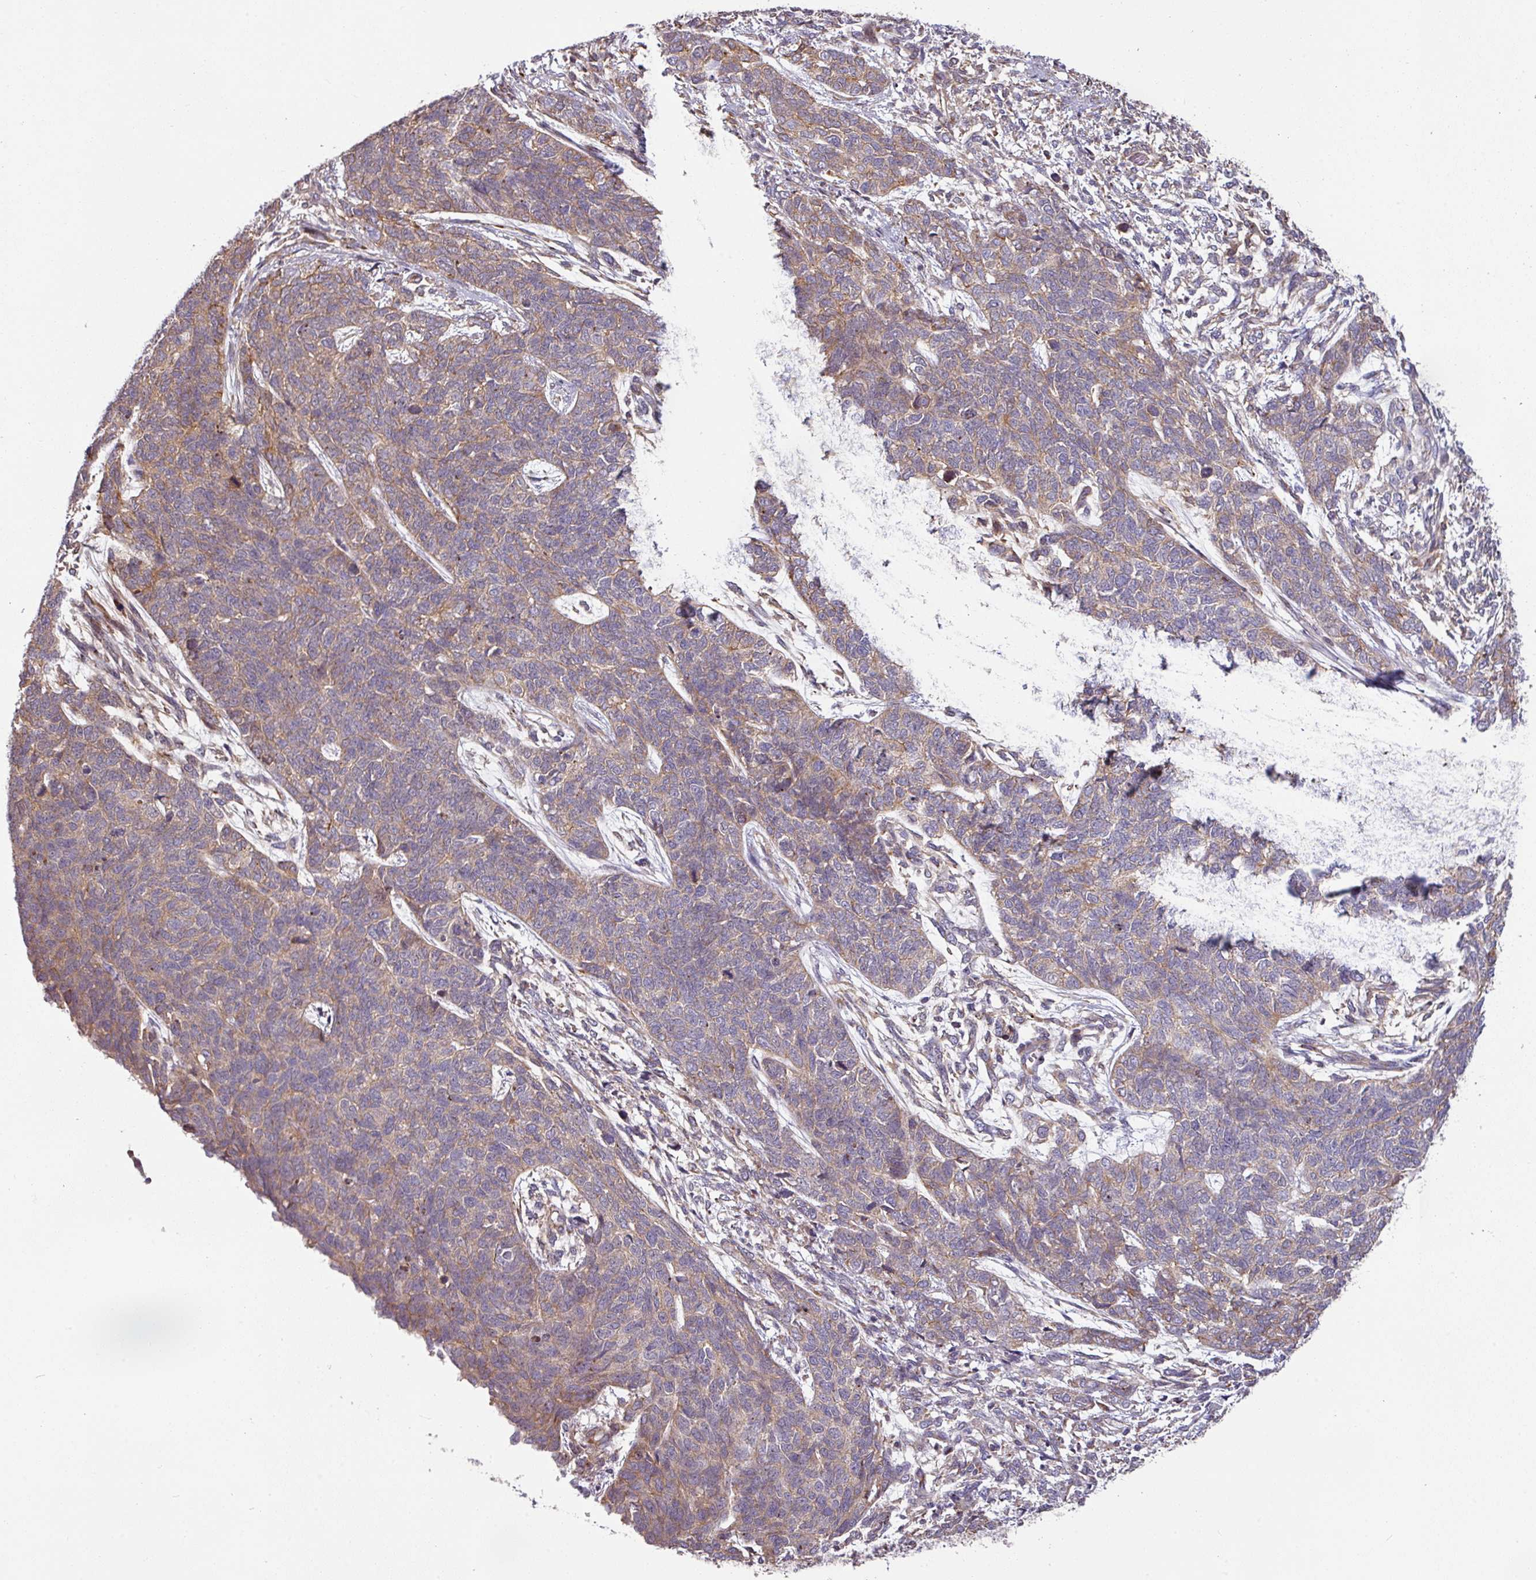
{"staining": {"intensity": "moderate", "quantity": "25%-75%", "location": "cytoplasmic/membranous"}, "tissue": "cervical cancer", "cell_type": "Tumor cells", "image_type": "cancer", "snomed": [{"axis": "morphology", "description": "Squamous cell carcinoma, NOS"}, {"axis": "topography", "description": "Cervix"}], "caption": "Human cervical cancer stained for a protein (brown) exhibits moderate cytoplasmic/membranous positive expression in about 25%-75% of tumor cells.", "gene": "CASP2", "patient": {"sex": "female", "age": 63}}